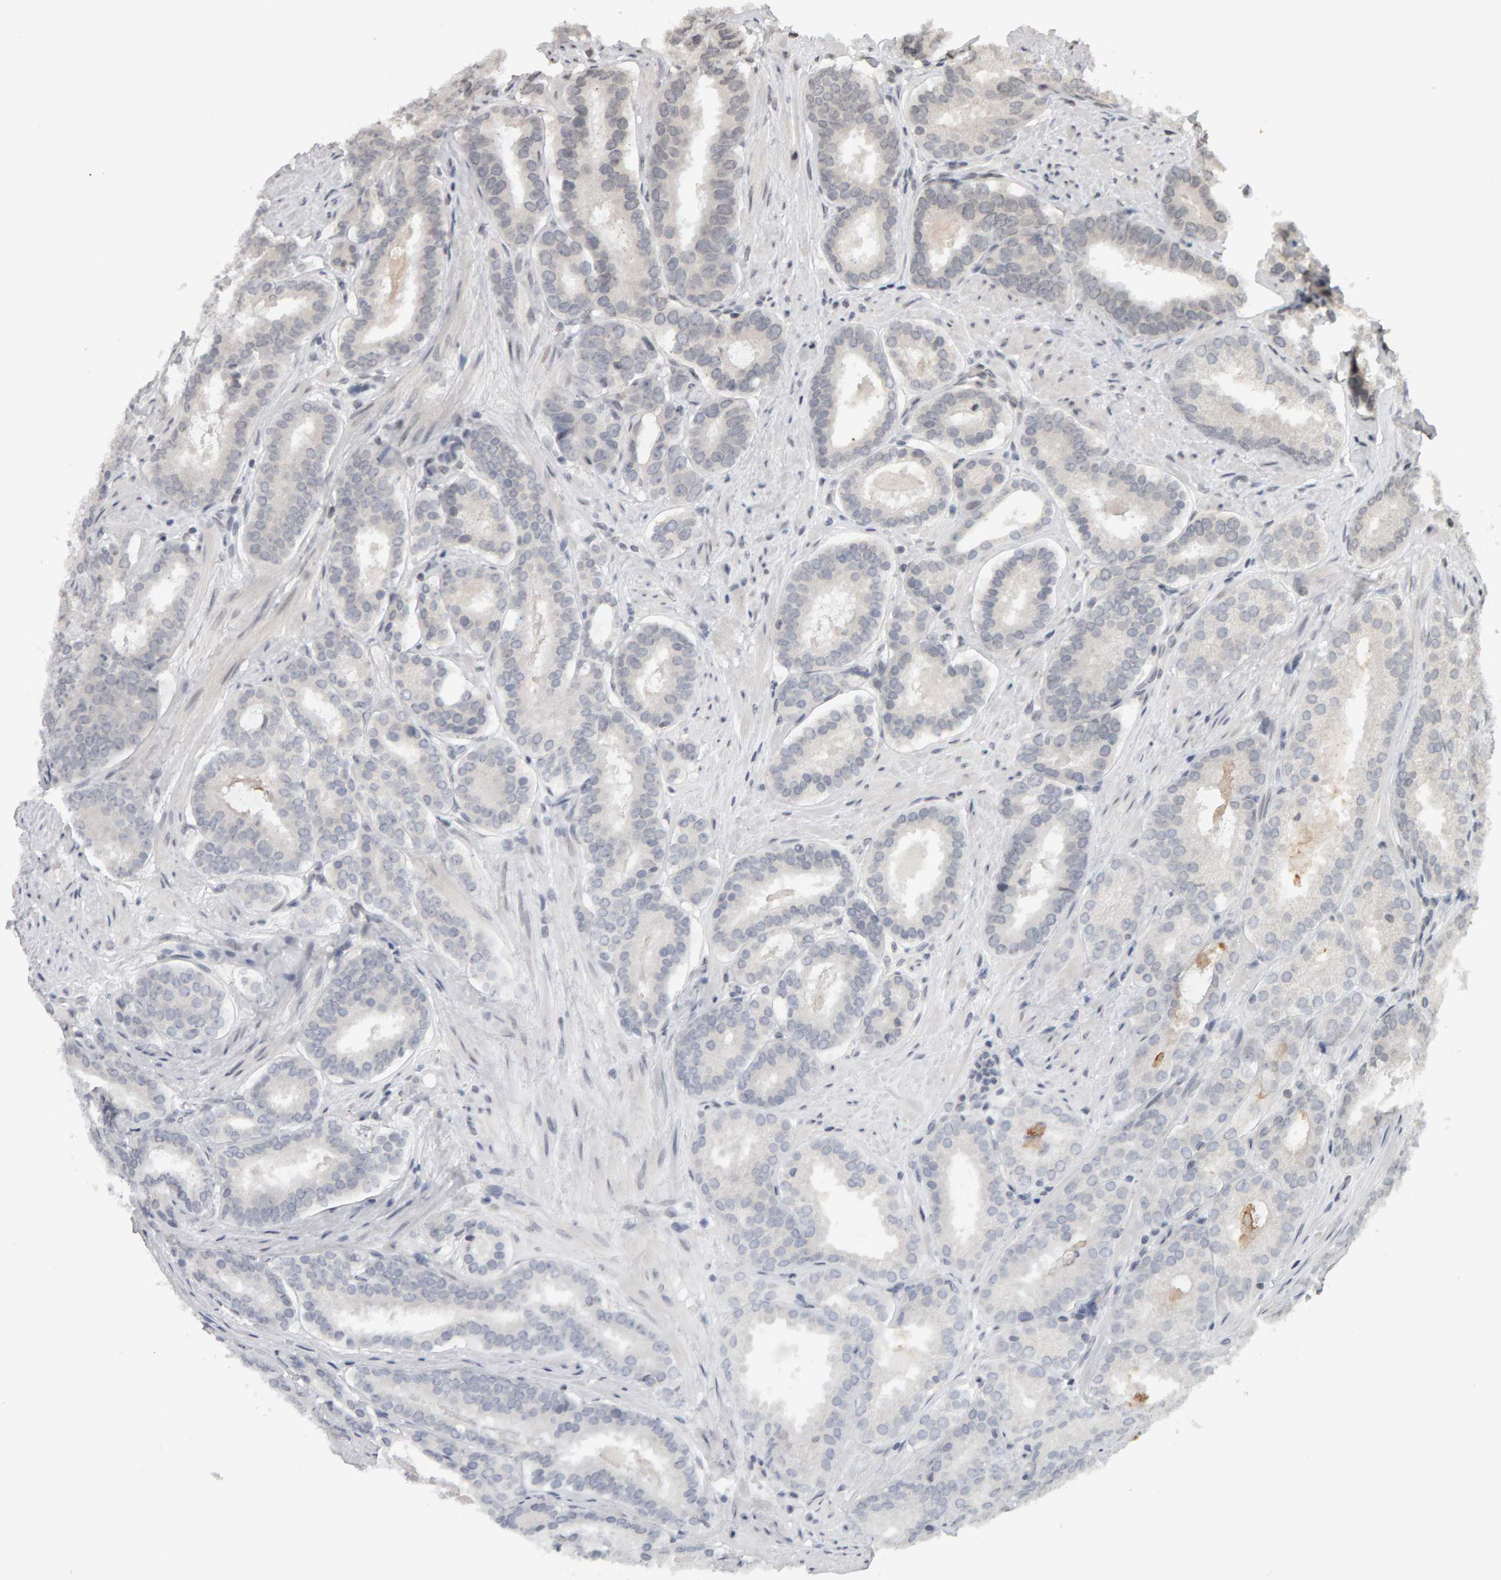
{"staining": {"intensity": "negative", "quantity": "none", "location": "none"}, "tissue": "prostate cancer", "cell_type": "Tumor cells", "image_type": "cancer", "snomed": [{"axis": "morphology", "description": "Adenocarcinoma, Low grade"}, {"axis": "topography", "description": "Prostate"}], "caption": "Image shows no significant protein positivity in tumor cells of adenocarcinoma (low-grade) (prostate). Nuclei are stained in blue.", "gene": "TRAM1", "patient": {"sex": "male", "age": 69}}